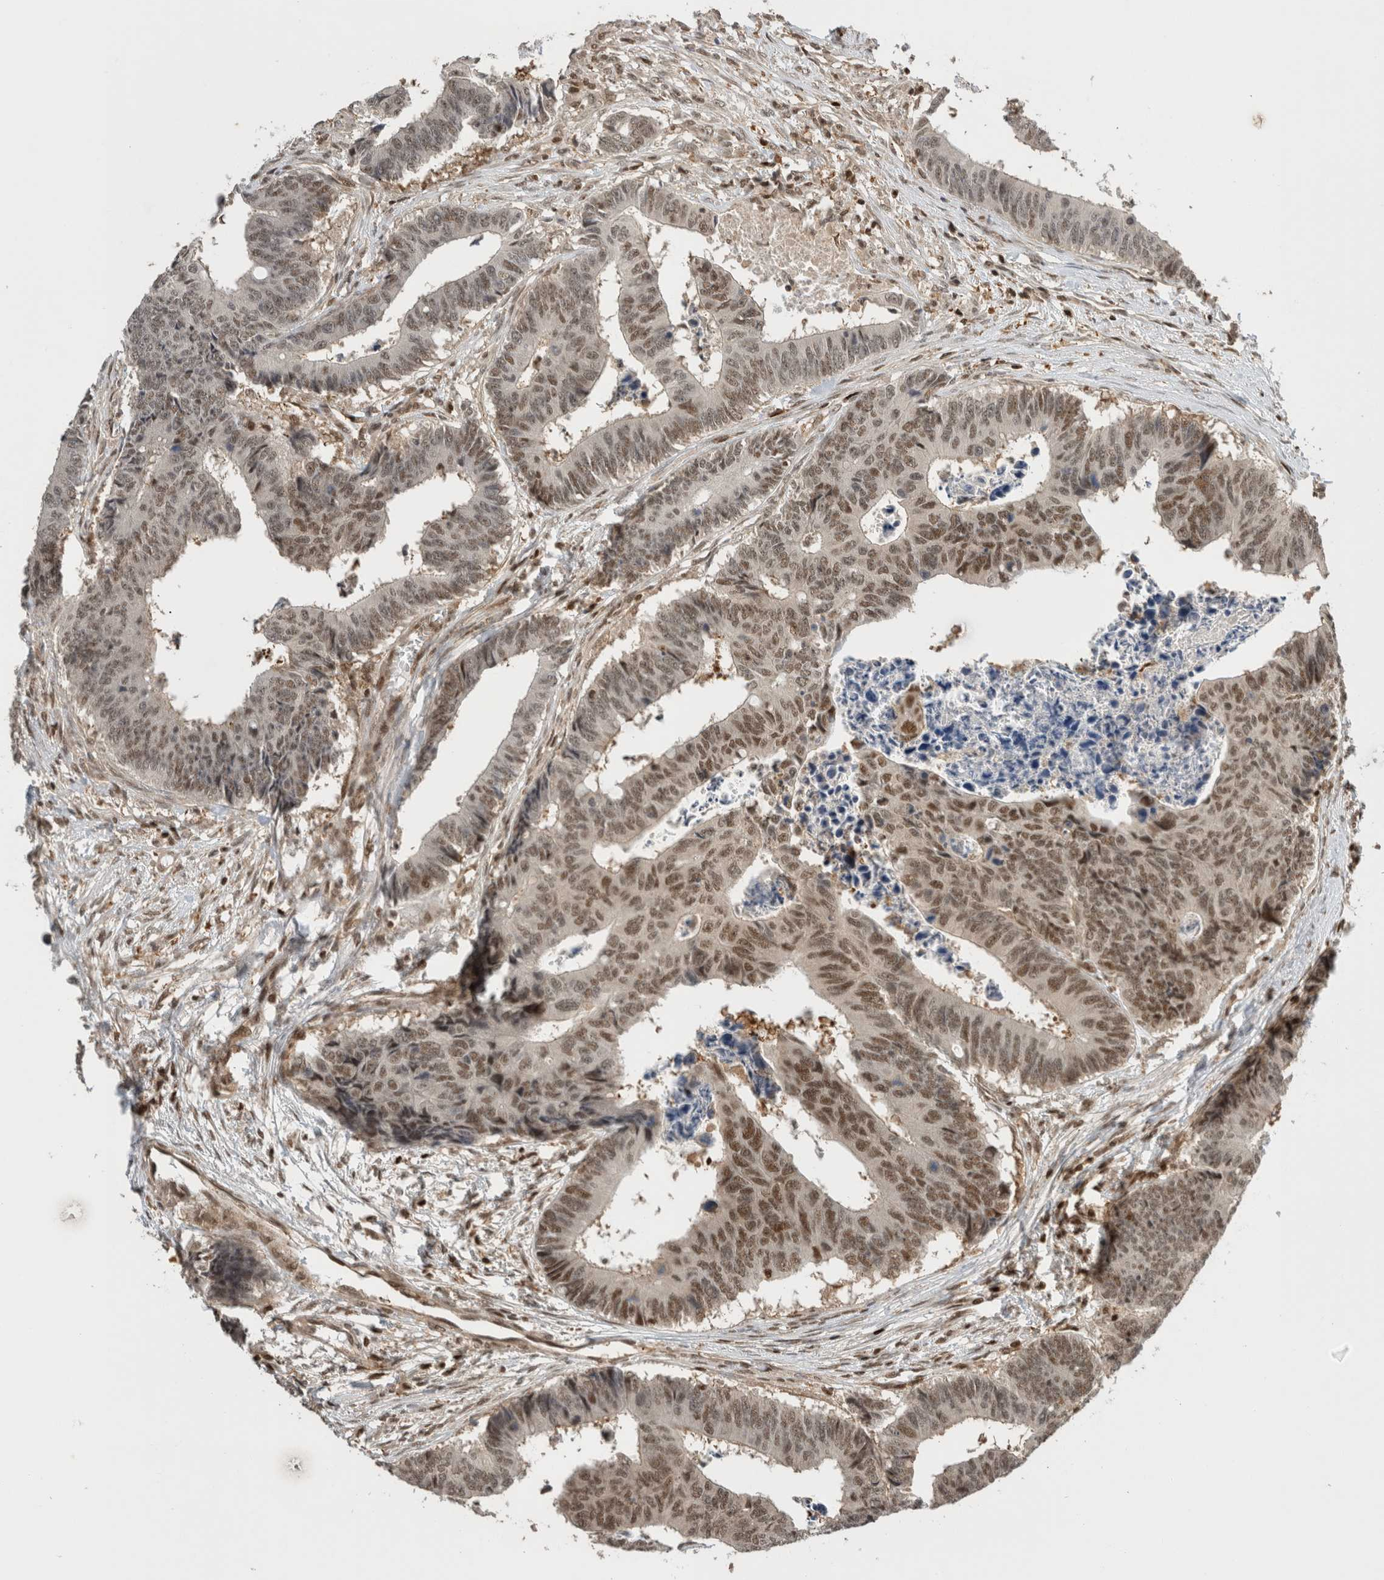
{"staining": {"intensity": "moderate", "quantity": ">75%", "location": "nuclear"}, "tissue": "colorectal cancer", "cell_type": "Tumor cells", "image_type": "cancer", "snomed": [{"axis": "morphology", "description": "Adenocarcinoma, NOS"}, {"axis": "topography", "description": "Rectum"}], "caption": "This photomicrograph reveals colorectal cancer stained with immunohistochemistry to label a protein in brown. The nuclear of tumor cells show moderate positivity for the protein. Nuclei are counter-stained blue.", "gene": "SNRNP40", "patient": {"sex": "male", "age": 84}}